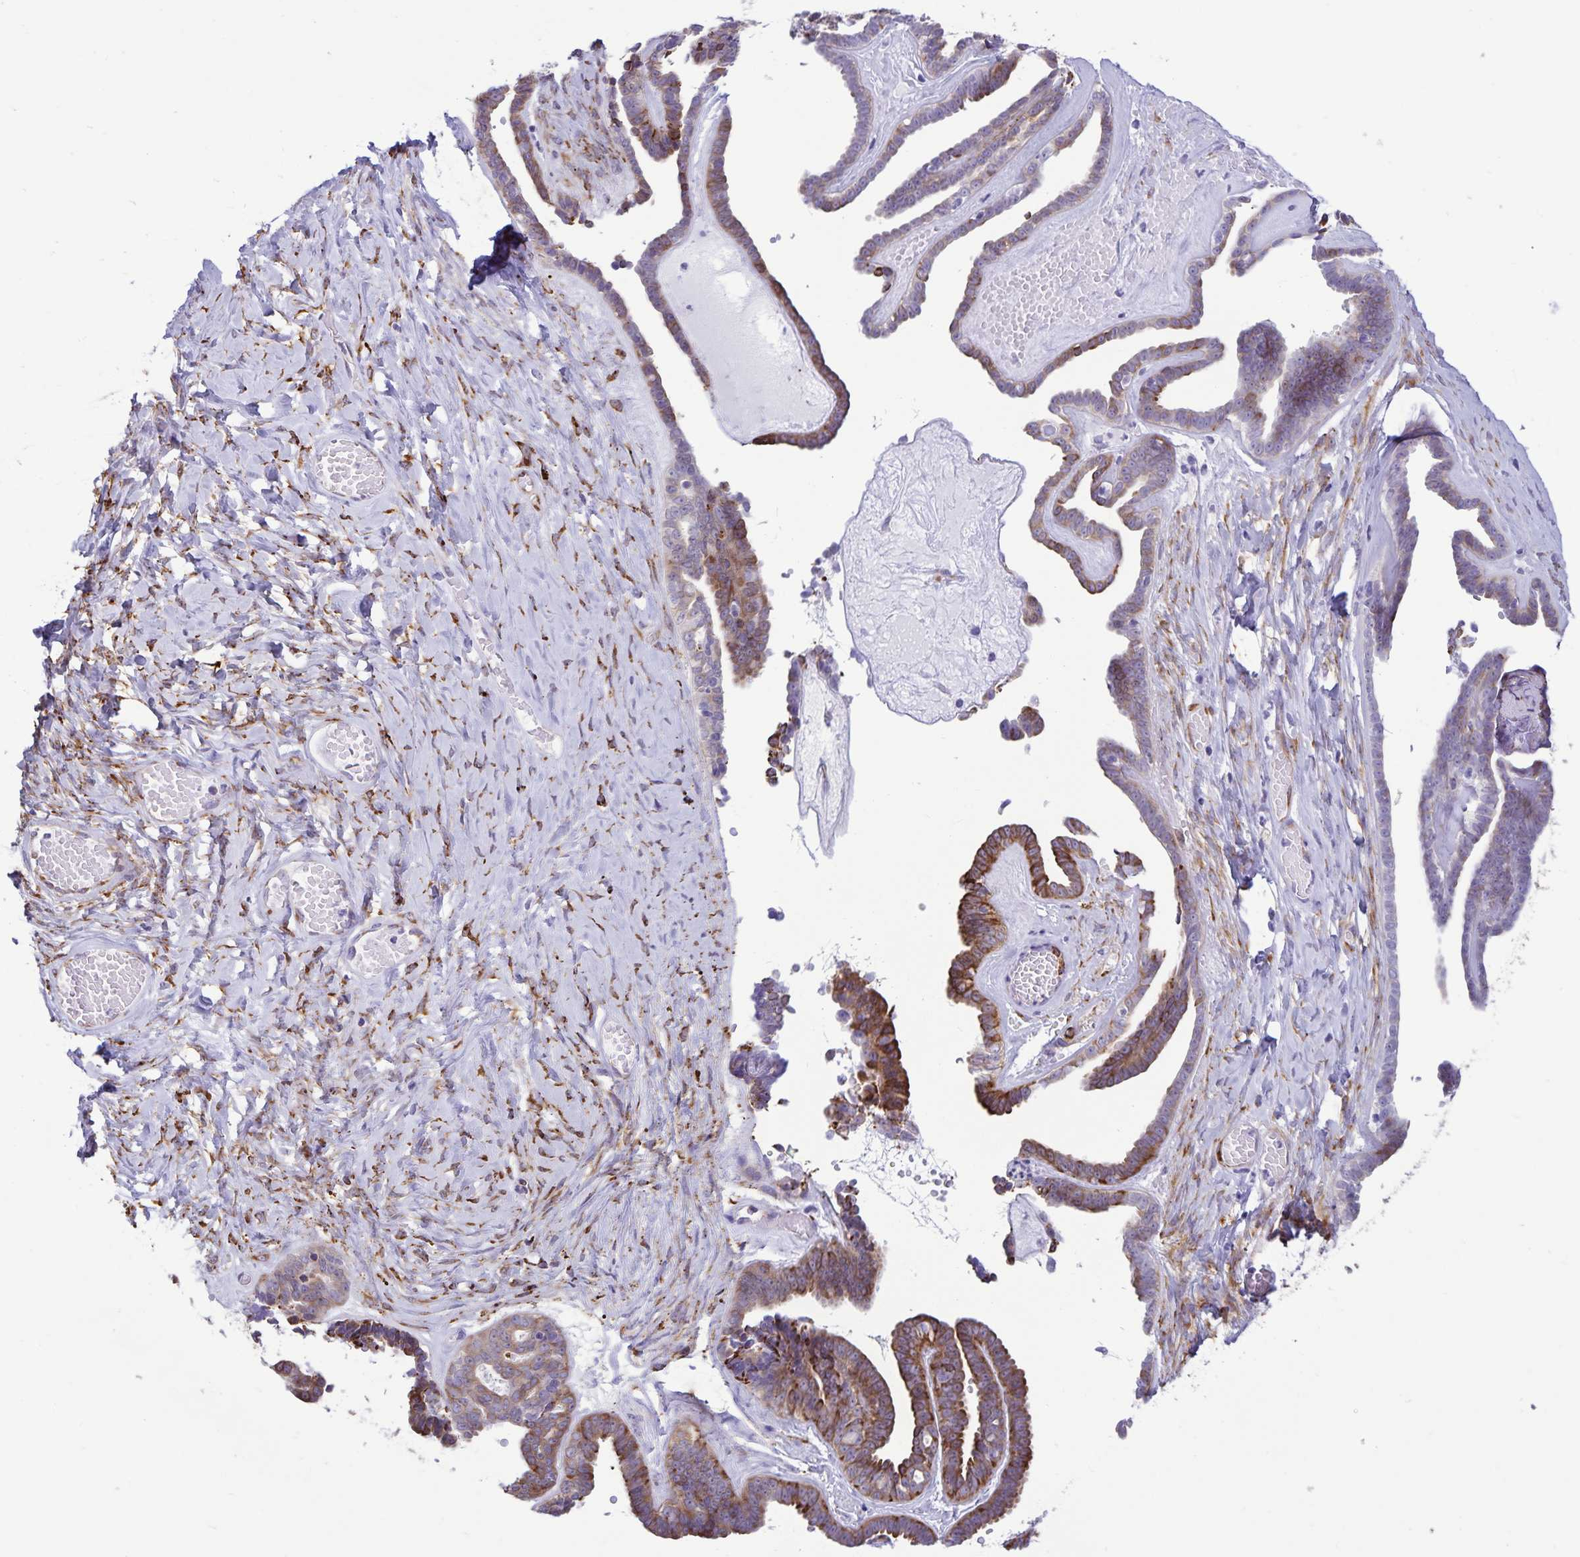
{"staining": {"intensity": "moderate", "quantity": "<25%", "location": "cytoplasmic/membranous"}, "tissue": "ovarian cancer", "cell_type": "Tumor cells", "image_type": "cancer", "snomed": [{"axis": "morphology", "description": "Cystadenocarcinoma, serous, NOS"}, {"axis": "topography", "description": "Ovary"}], "caption": "A photomicrograph showing moderate cytoplasmic/membranous expression in about <25% of tumor cells in serous cystadenocarcinoma (ovarian), as visualized by brown immunohistochemical staining.", "gene": "RCN1", "patient": {"sex": "female", "age": 71}}